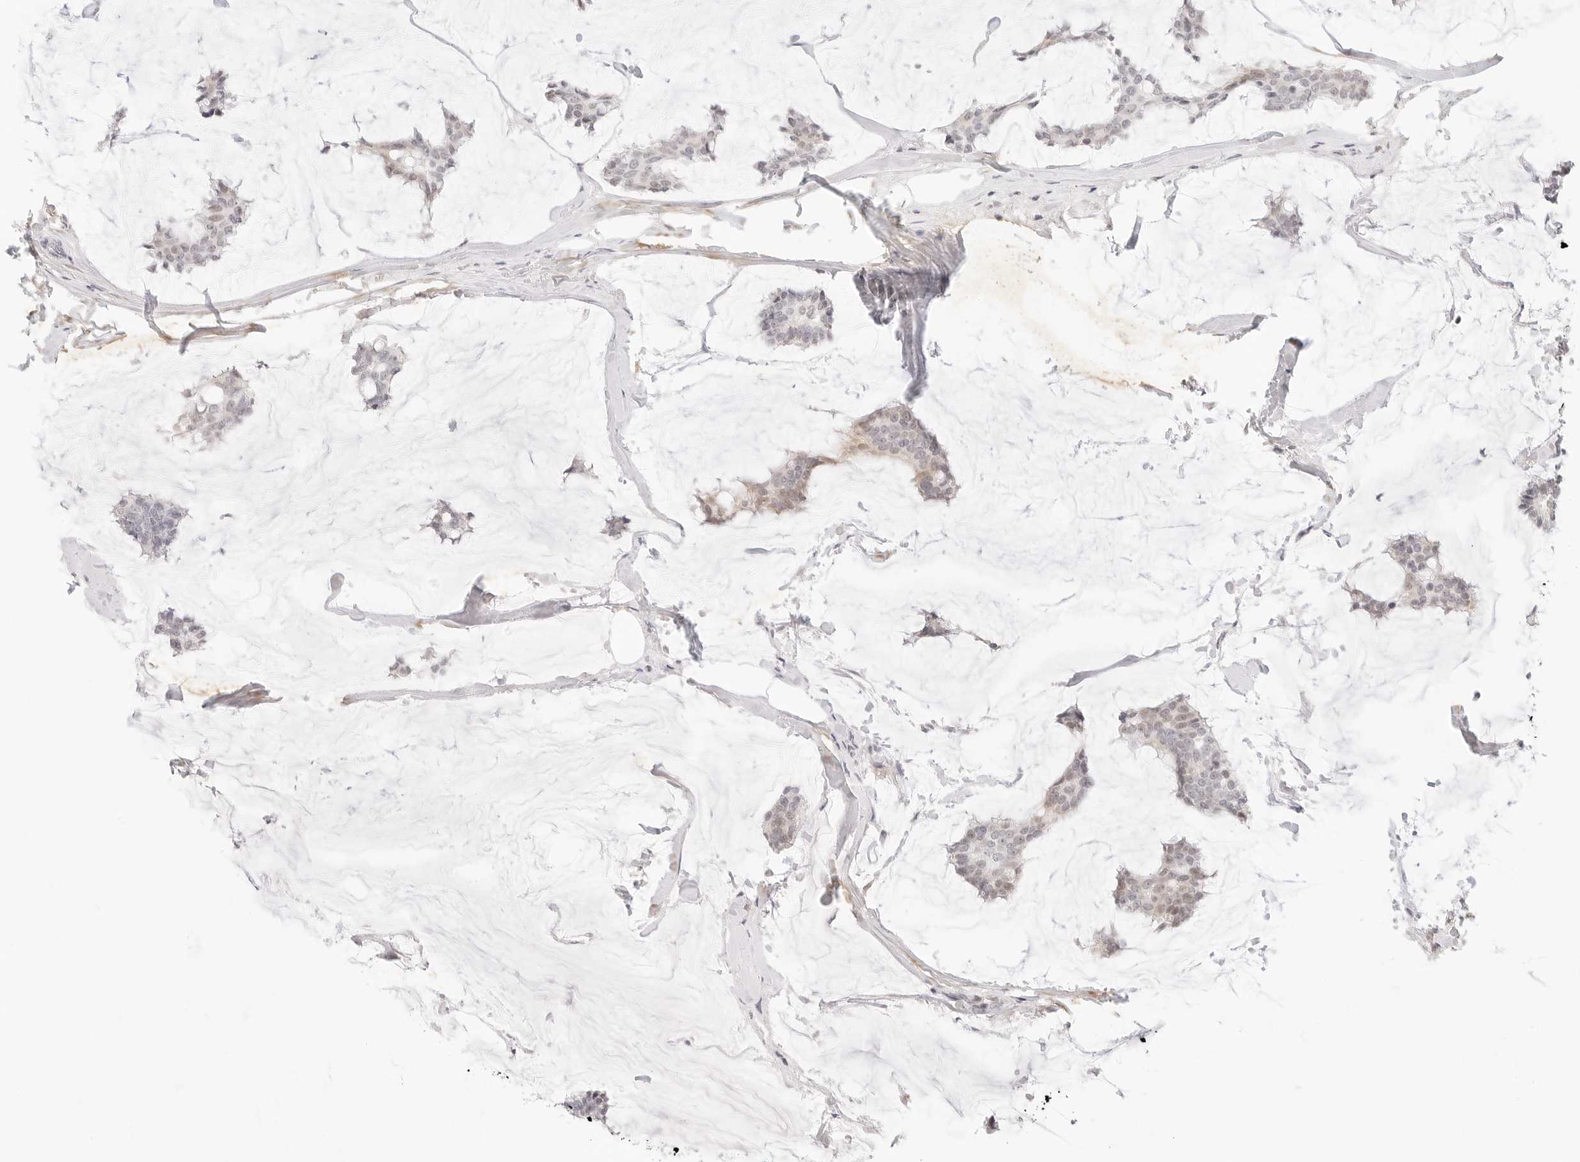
{"staining": {"intensity": "moderate", "quantity": "<25%", "location": "nuclear"}, "tissue": "breast cancer", "cell_type": "Tumor cells", "image_type": "cancer", "snomed": [{"axis": "morphology", "description": "Duct carcinoma"}, {"axis": "topography", "description": "Breast"}], "caption": "Brown immunohistochemical staining in breast cancer (intraductal carcinoma) demonstrates moderate nuclear expression in approximately <25% of tumor cells. (Brightfield microscopy of DAB IHC at high magnification).", "gene": "XKR4", "patient": {"sex": "female", "age": 93}}